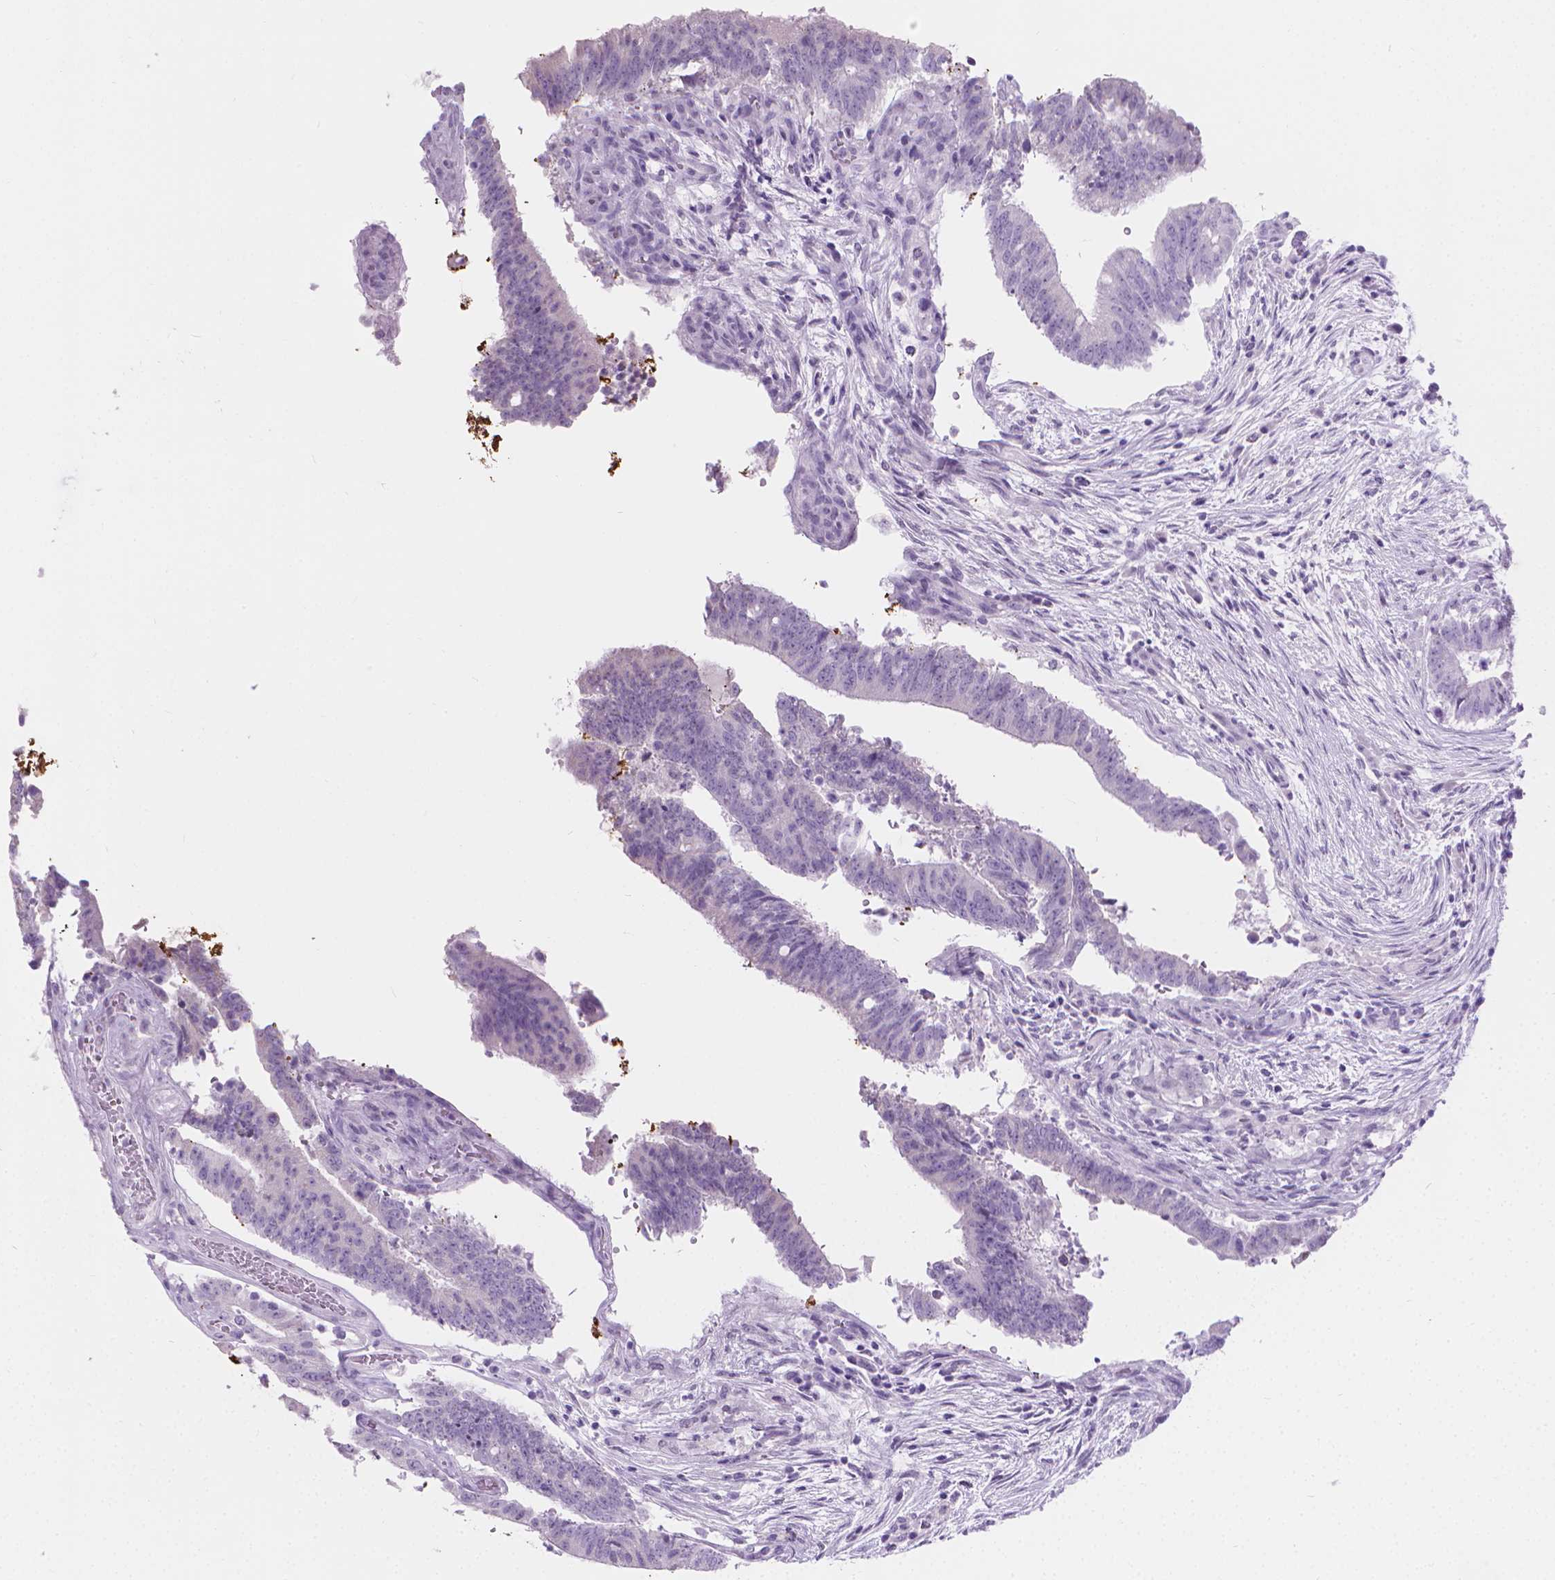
{"staining": {"intensity": "negative", "quantity": "none", "location": "none"}, "tissue": "colorectal cancer", "cell_type": "Tumor cells", "image_type": "cancer", "snomed": [{"axis": "morphology", "description": "Adenocarcinoma, NOS"}, {"axis": "topography", "description": "Colon"}], "caption": "Human adenocarcinoma (colorectal) stained for a protein using immunohistochemistry exhibits no staining in tumor cells.", "gene": "CFAP52", "patient": {"sex": "female", "age": 43}}